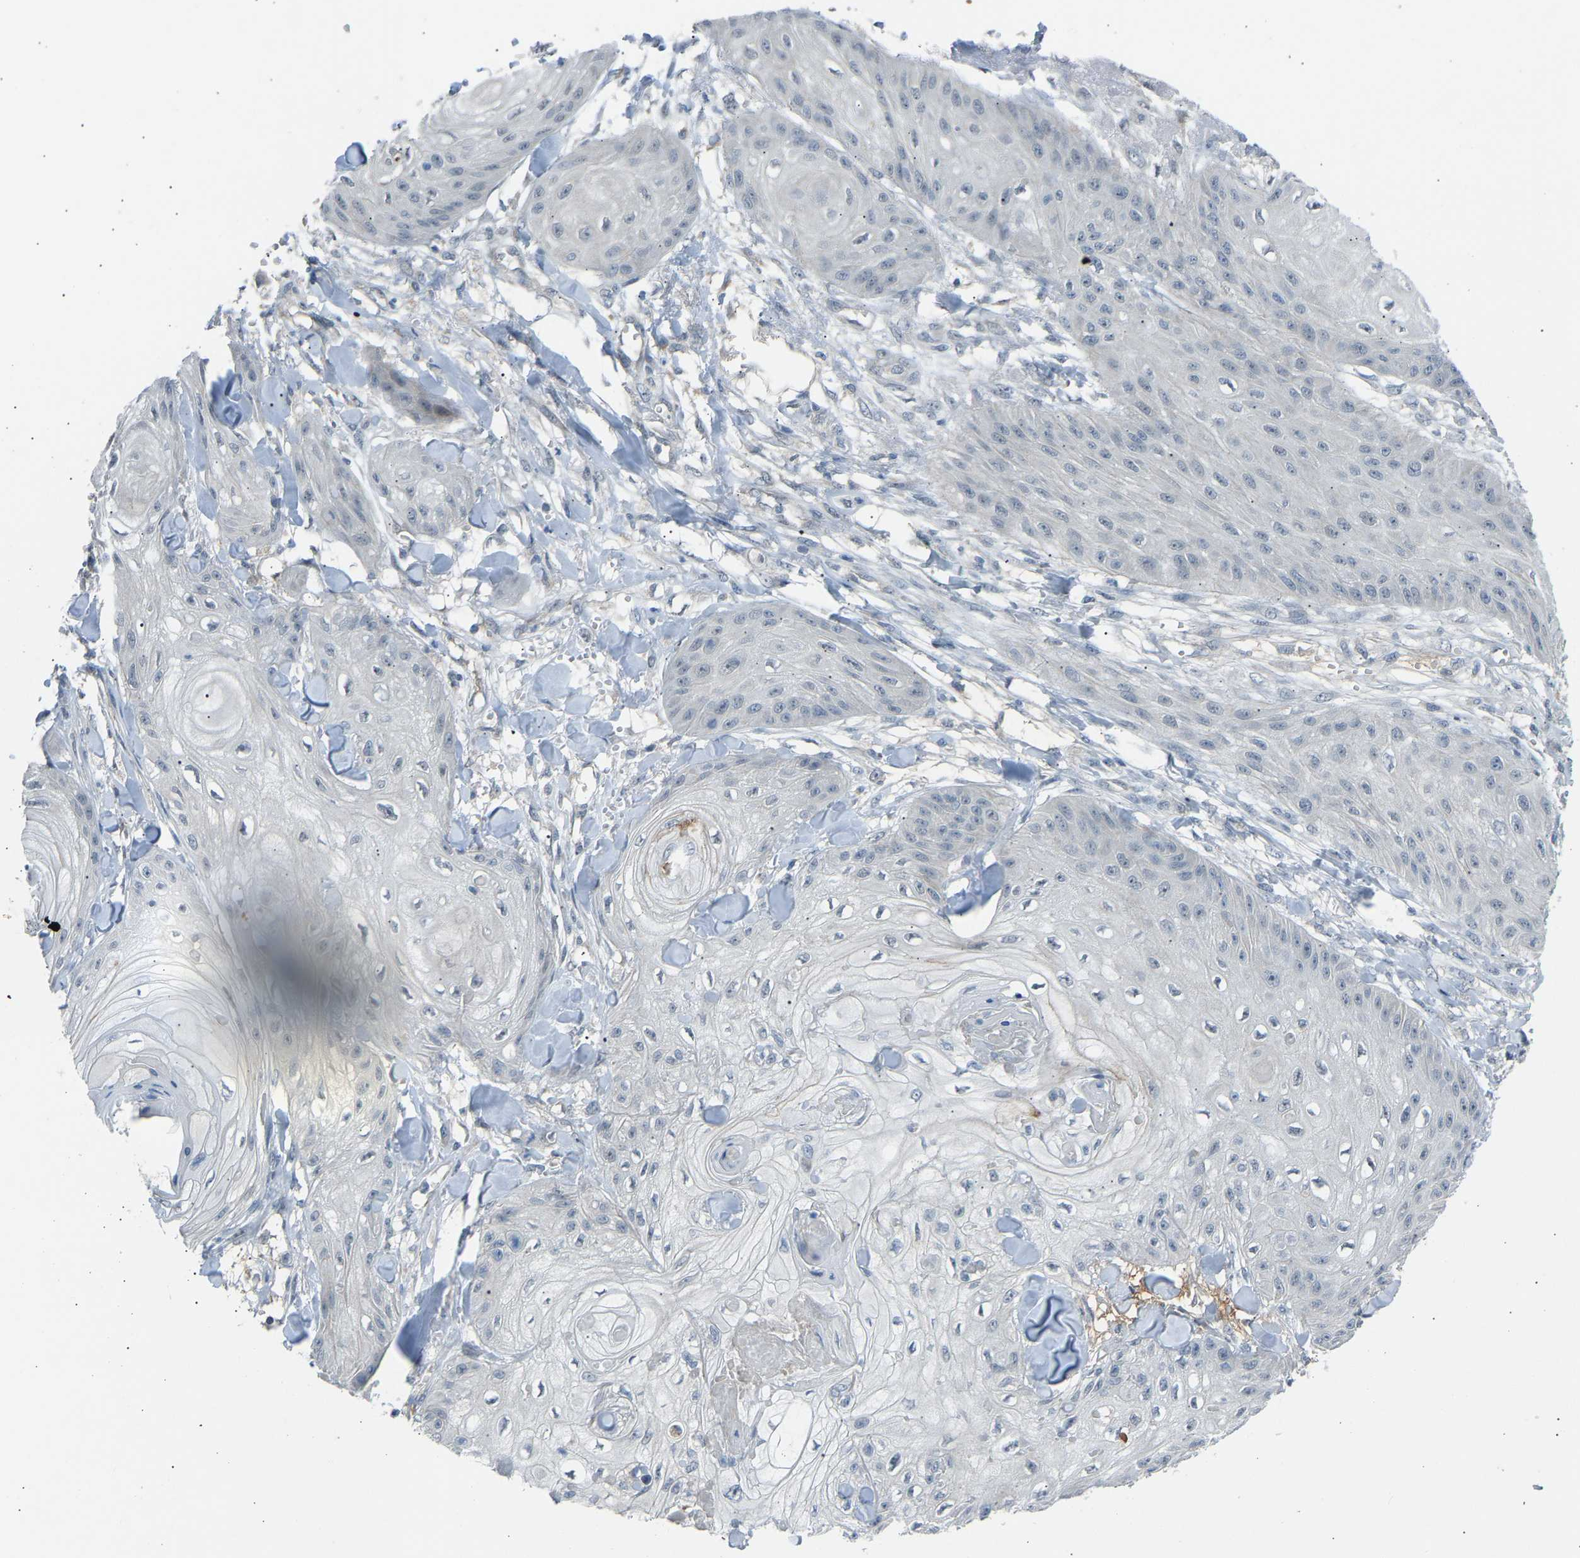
{"staining": {"intensity": "negative", "quantity": "none", "location": "none"}, "tissue": "skin cancer", "cell_type": "Tumor cells", "image_type": "cancer", "snomed": [{"axis": "morphology", "description": "Squamous cell carcinoma, NOS"}, {"axis": "topography", "description": "Skin"}], "caption": "The histopathology image shows no staining of tumor cells in skin cancer.", "gene": "VPS41", "patient": {"sex": "male", "age": 74}}